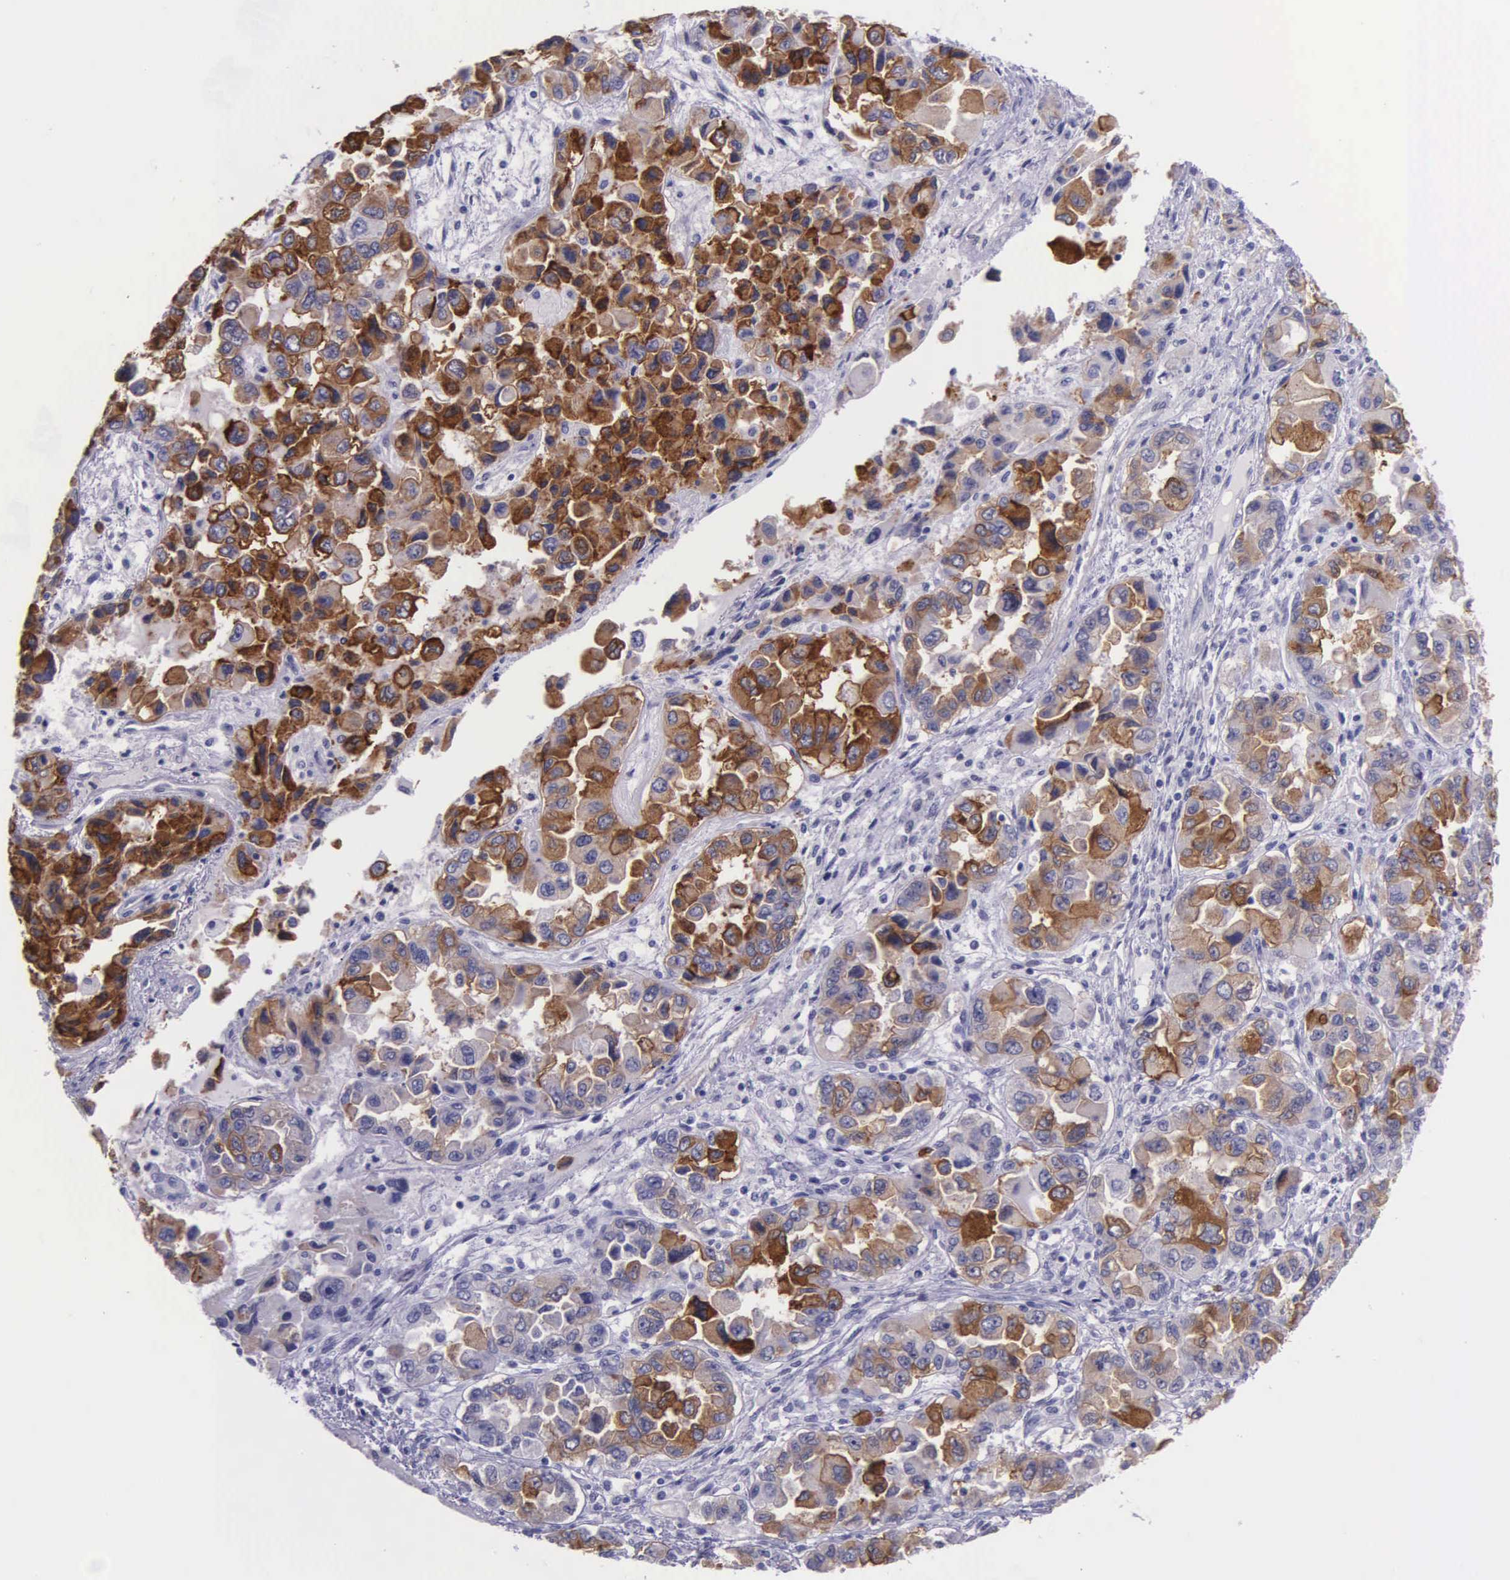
{"staining": {"intensity": "strong", "quantity": ">75%", "location": "cytoplasmic/membranous"}, "tissue": "ovarian cancer", "cell_type": "Tumor cells", "image_type": "cancer", "snomed": [{"axis": "morphology", "description": "Cystadenocarcinoma, serous, NOS"}, {"axis": "topography", "description": "Ovary"}], "caption": "DAB (3,3'-diaminobenzidine) immunohistochemical staining of human ovarian cancer displays strong cytoplasmic/membranous protein positivity in about >75% of tumor cells.", "gene": "AHNAK2", "patient": {"sex": "female", "age": 84}}